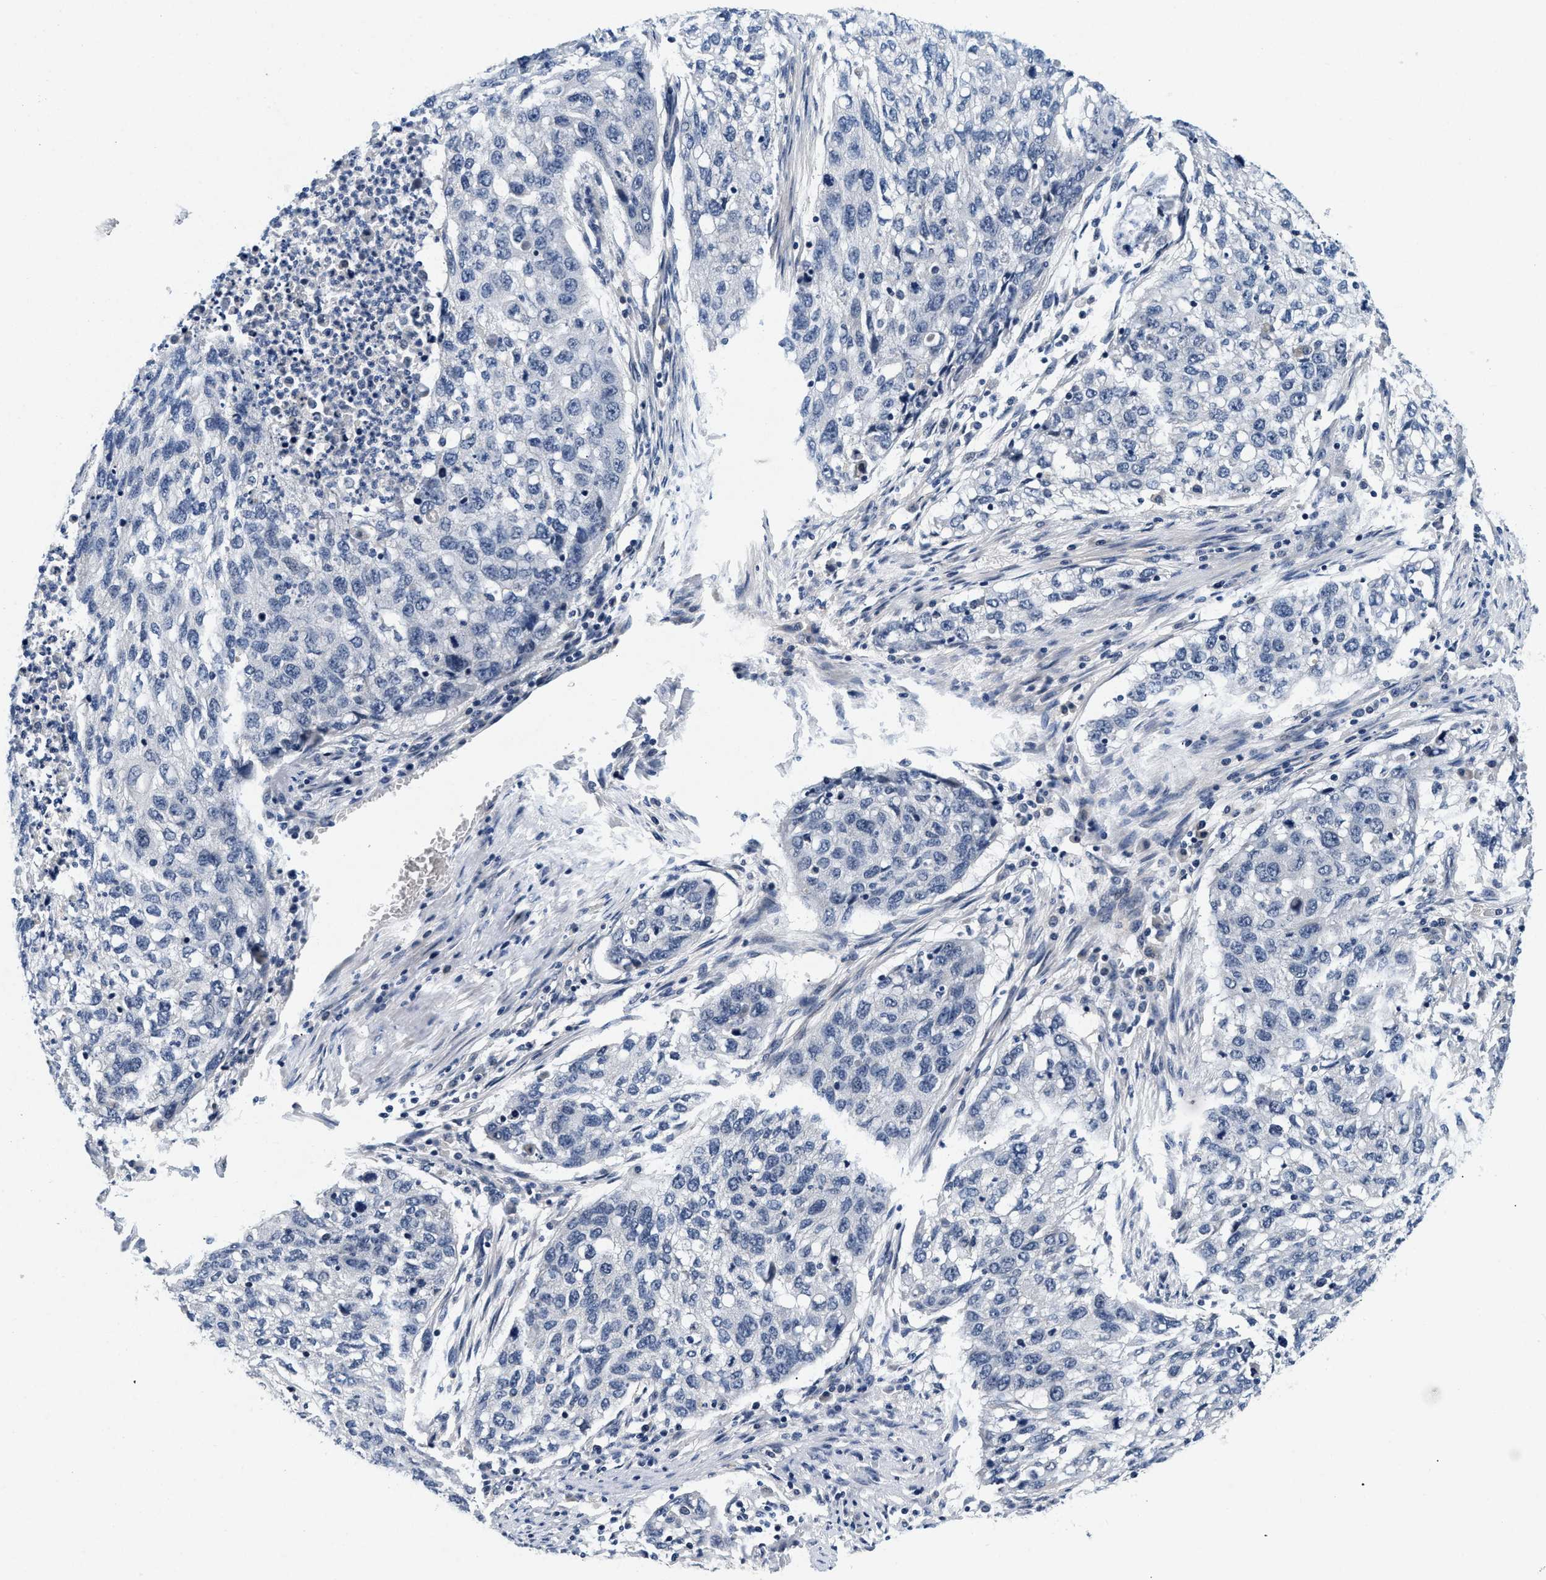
{"staining": {"intensity": "negative", "quantity": "none", "location": "none"}, "tissue": "lung cancer", "cell_type": "Tumor cells", "image_type": "cancer", "snomed": [{"axis": "morphology", "description": "Squamous cell carcinoma, NOS"}, {"axis": "topography", "description": "Lung"}], "caption": "Immunohistochemistry (IHC) of lung cancer (squamous cell carcinoma) shows no positivity in tumor cells.", "gene": "PDP1", "patient": {"sex": "female", "age": 63}}